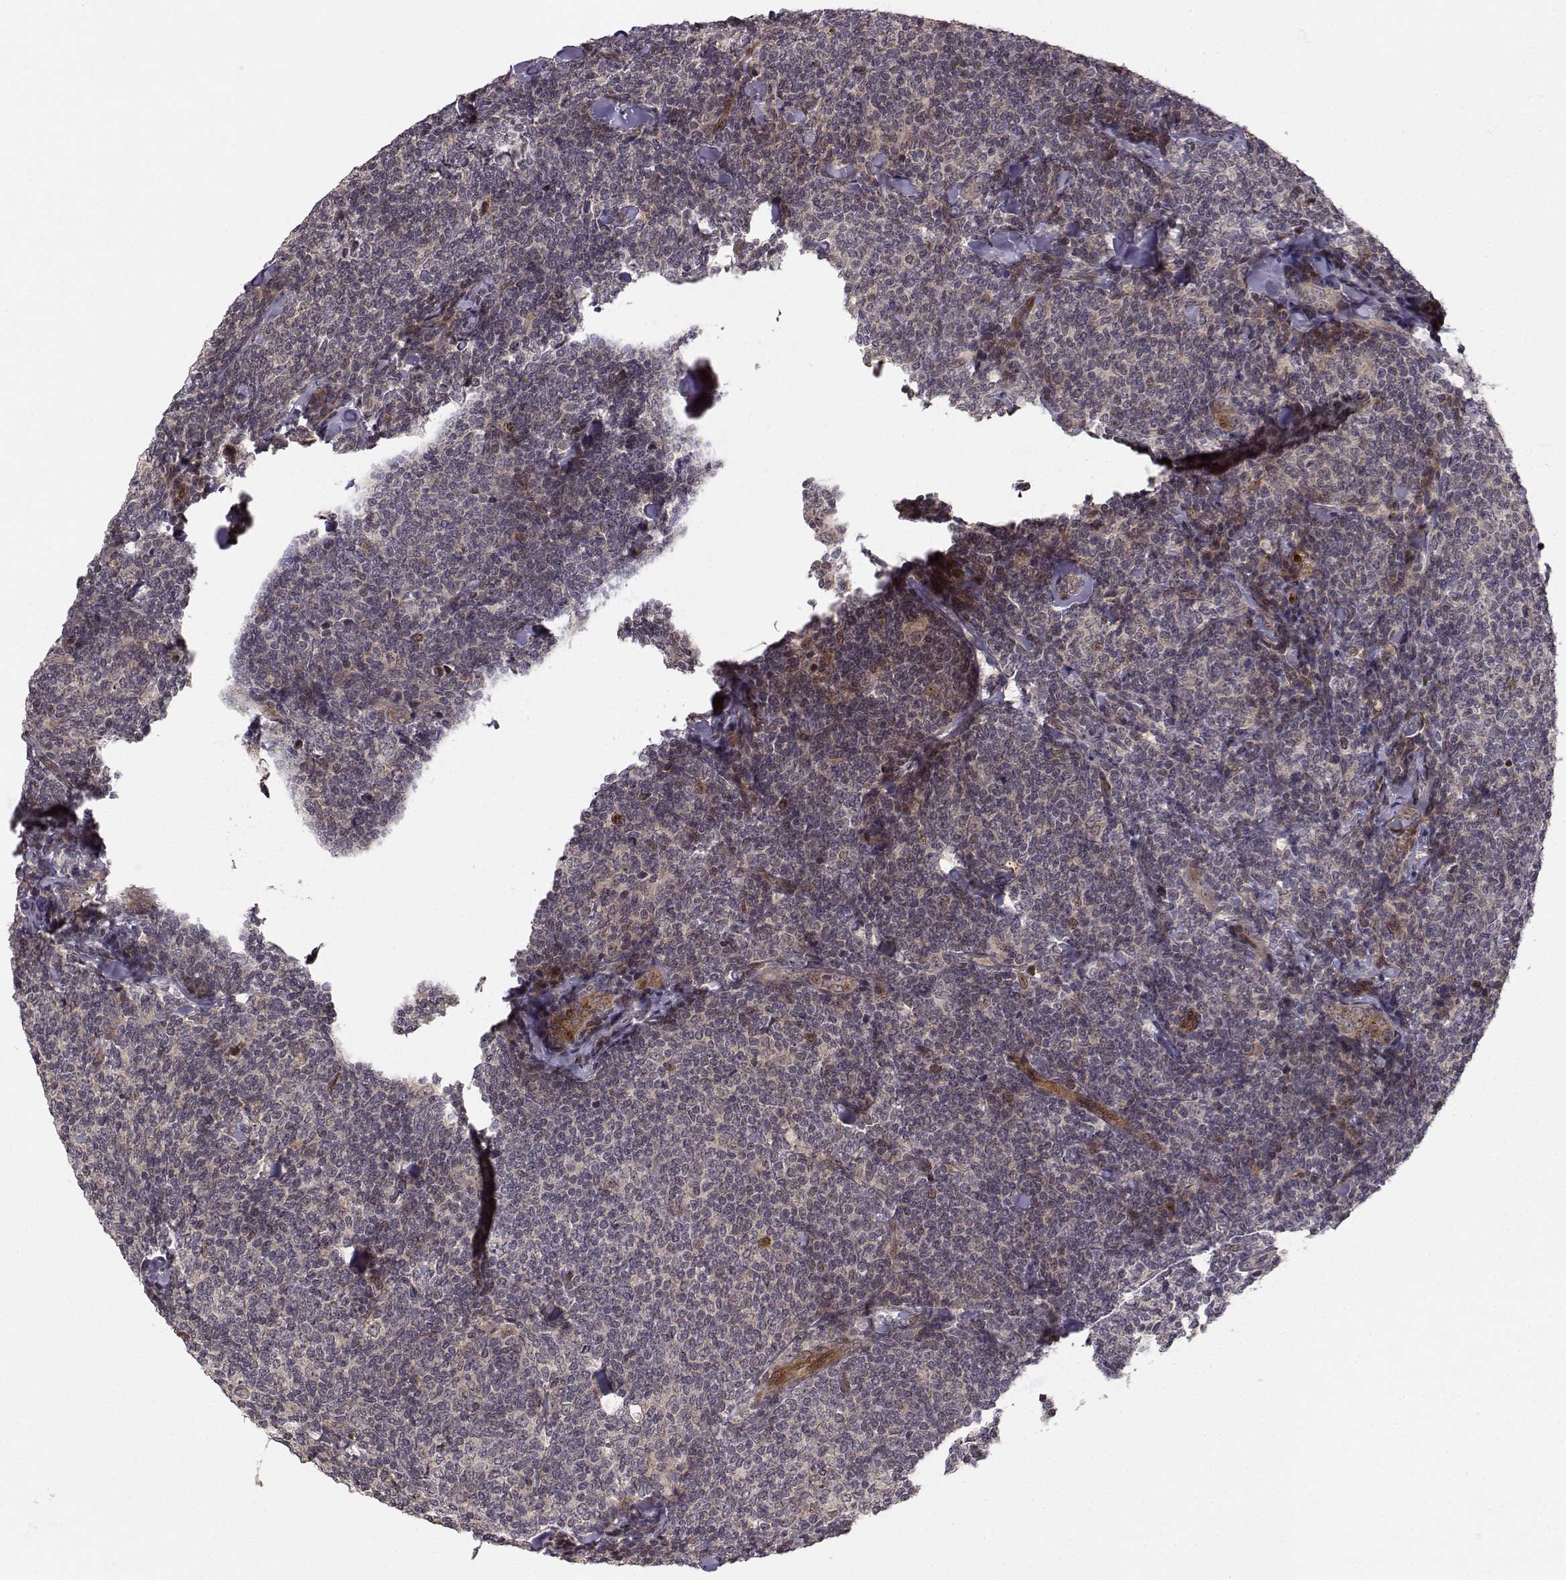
{"staining": {"intensity": "negative", "quantity": "none", "location": "none"}, "tissue": "lymphoma", "cell_type": "Tumor cells", "image_type": "cancer", "snomed": [{"axis": "morphology", "description": "Malignant lymphoma, non-Hodgkin's type, Low grade"}, {"axis": "topography", "description": "Lymph node"}], "caption": "Tumor cells show no significant positivity in low-grade malignant lymphoma, non-Hodgkin's type. (DAB IHC with hematoxylin counter stain).", "gene": "APC", "patient": {"sex": "female", "age": 56}}